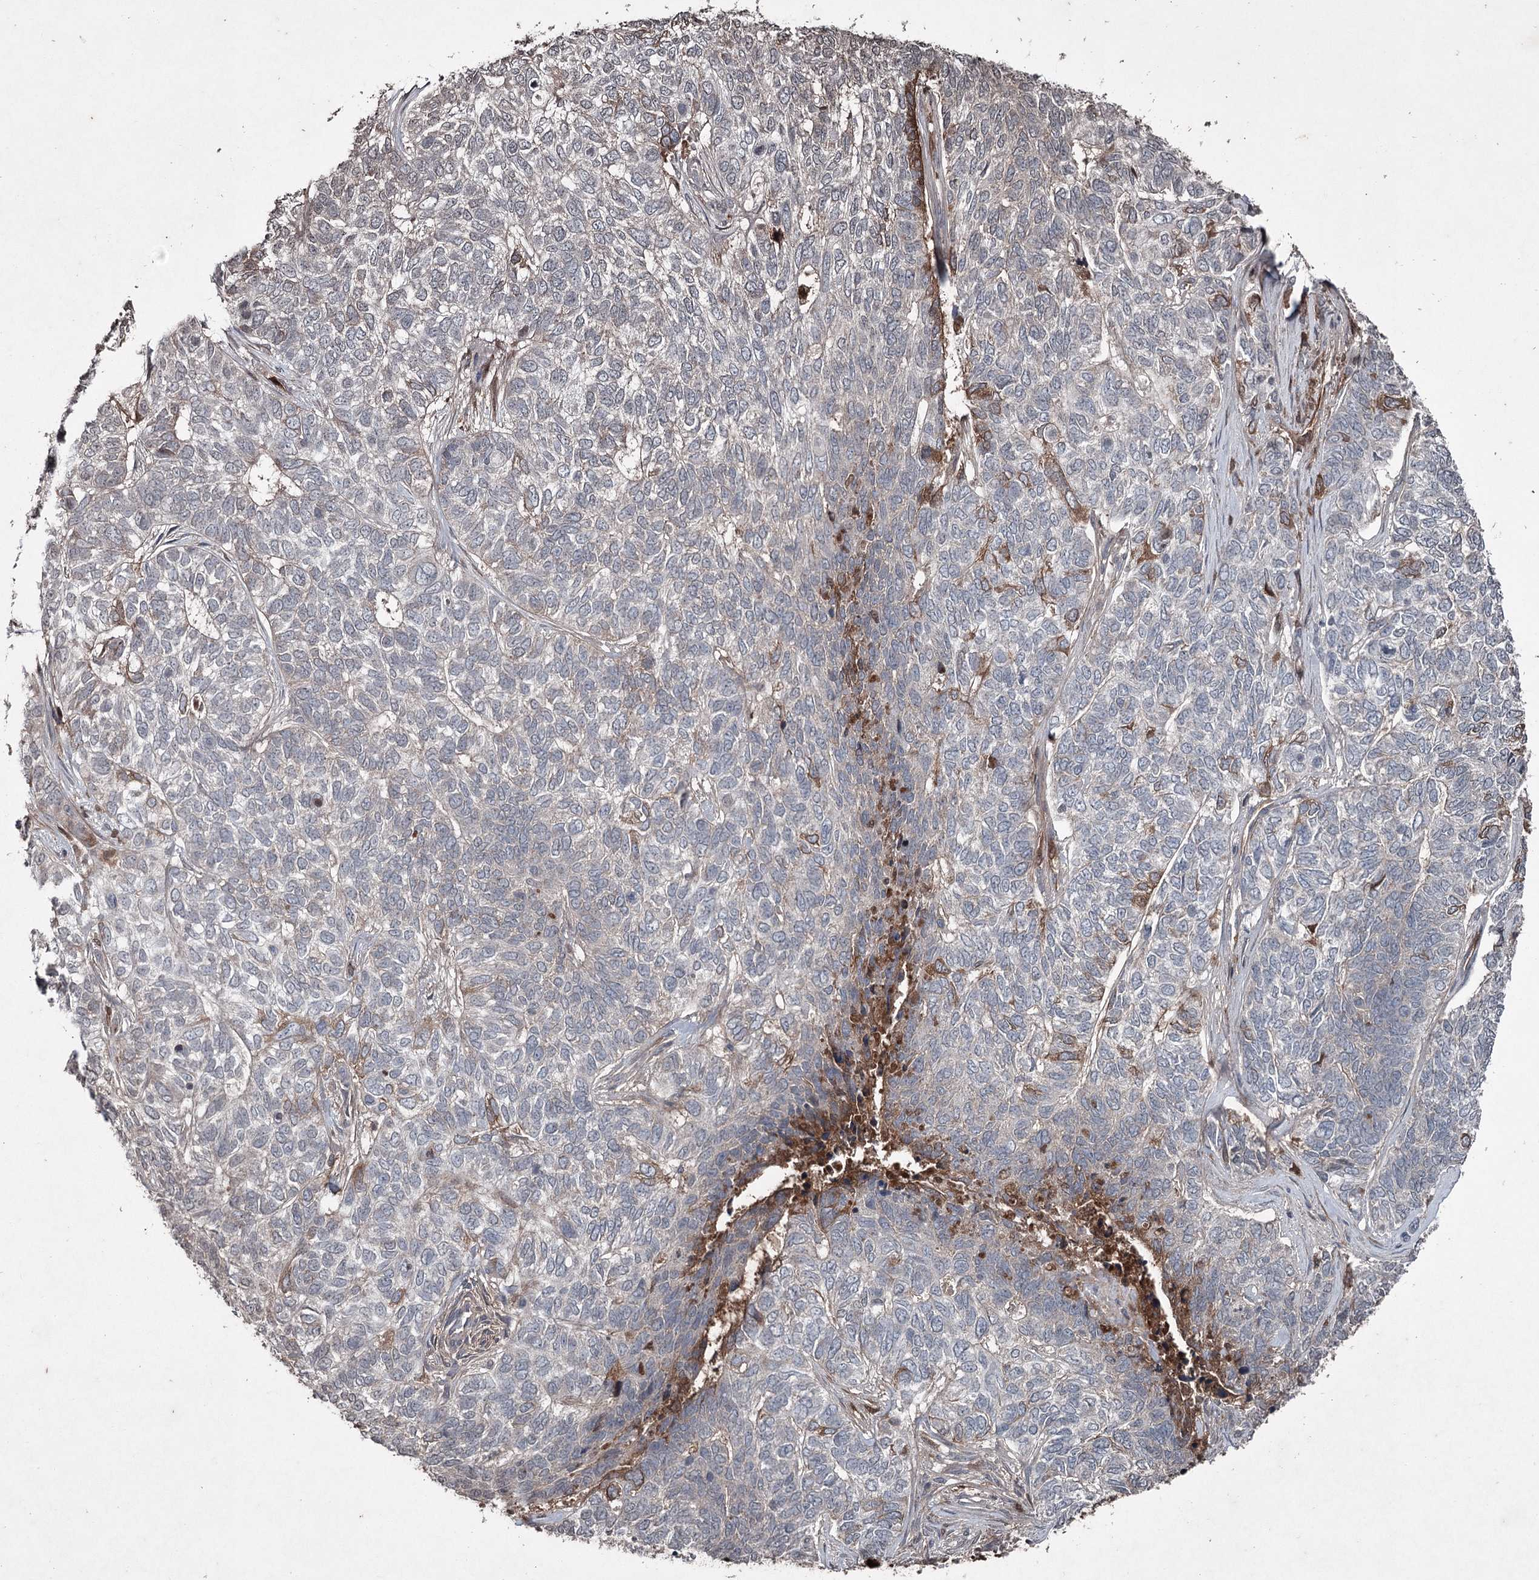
{"staining": {"intensity": "moderate", "quantity": "<25%", "location": "cytoplasmic/membranous"}, "tissue": "skin cancer", "cell_type": "Tumor cells", "image_type": "cancer", "snomed": [{"axis": "morphology", "description": "Basal cell carcinoma"}, {"axis": "topography", "description": "Skin"}], "caption": "IHC of human basal cell carcinoma (skin) demonstrates low levels of moderate cytoplasmic/membranous expression in approximately <25% of tumor cells.", "gene": "PGLYRP2", "patient": {"sex": "female", "age": 65}}